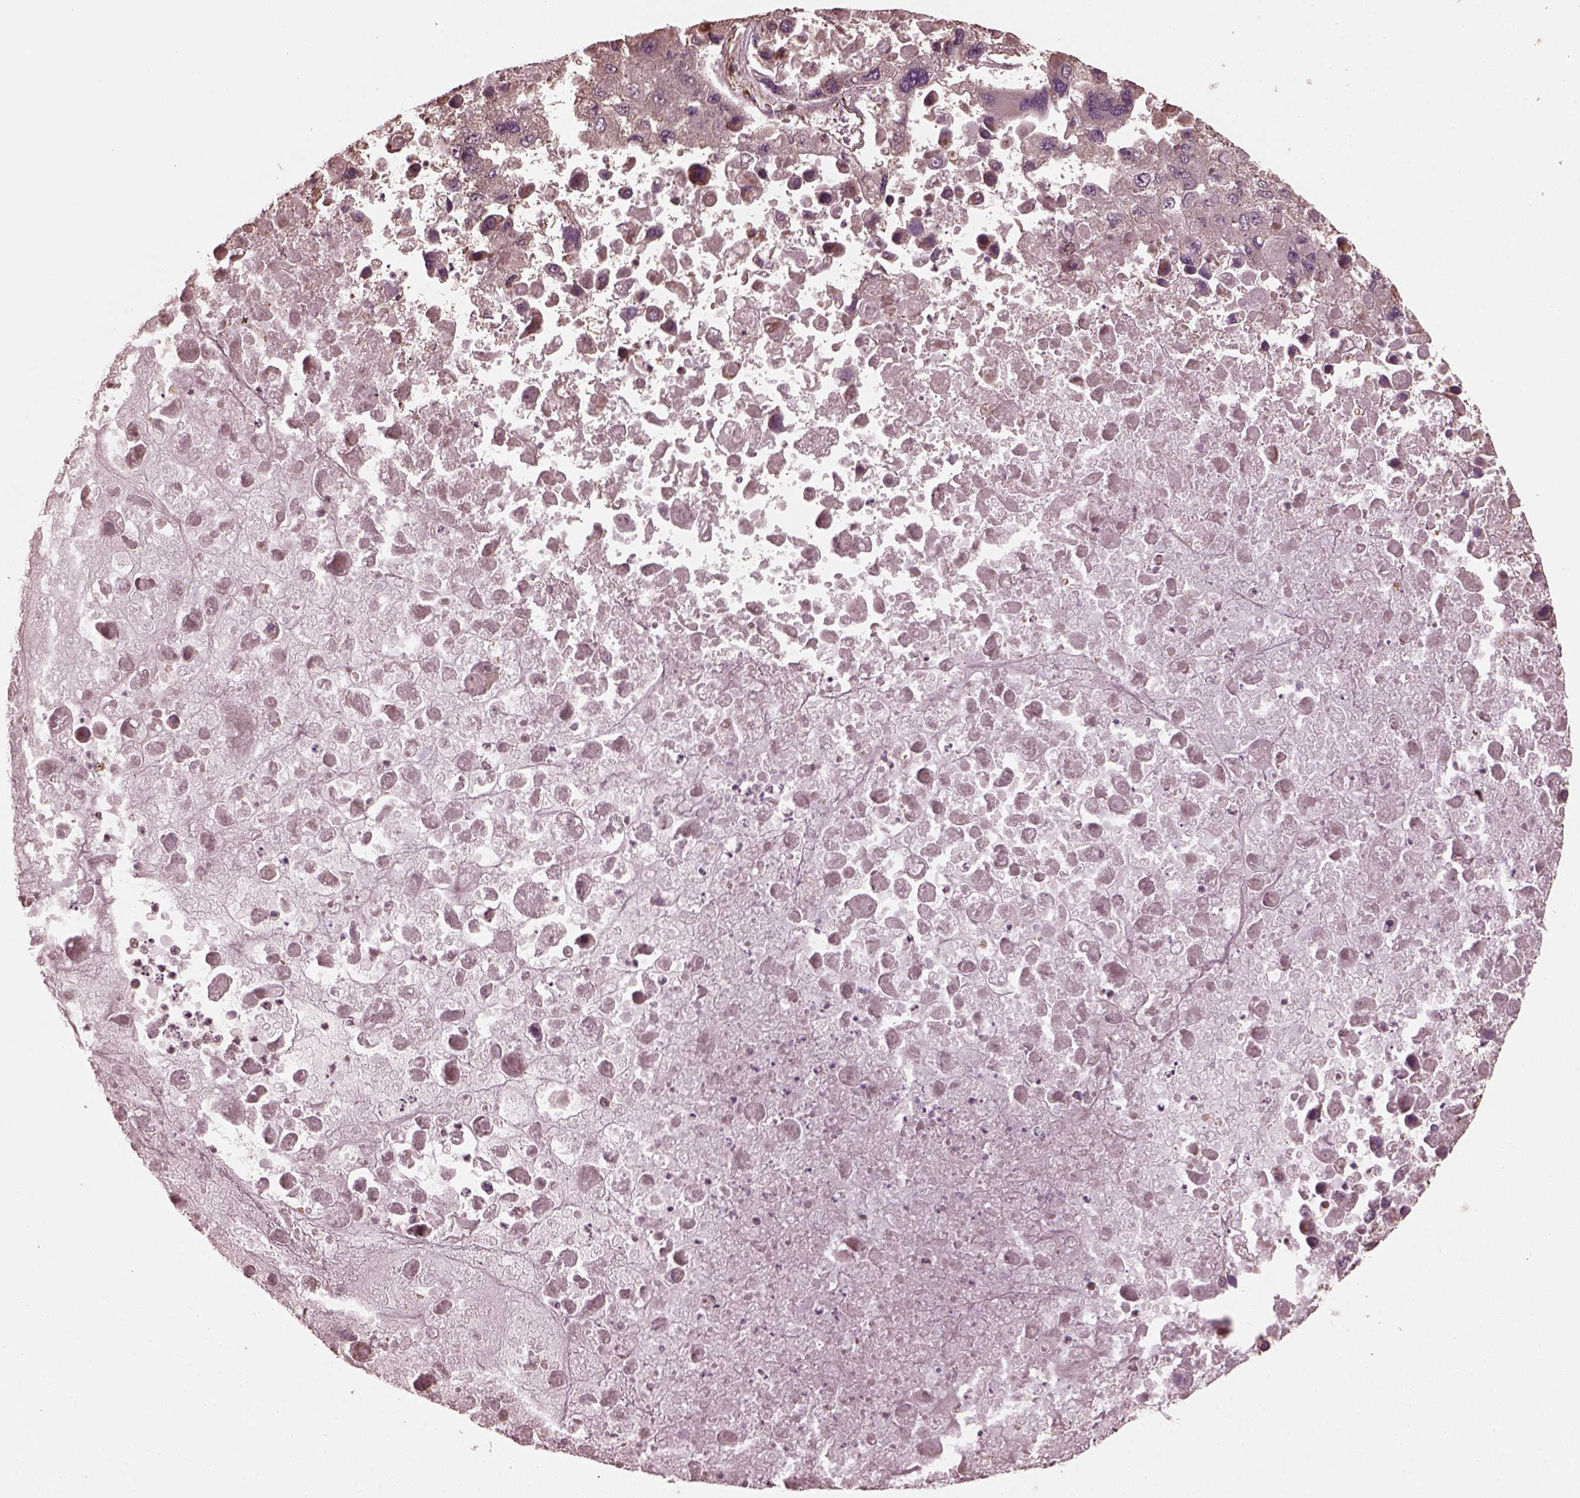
{"staining": {"intensity": "negative", "quantity": "none", "location": "none"}, "tissue": "liver cancer", "cell_type": "Tumor cells", "image_type": "cancer", "snomed": [{"axis": "morphology", "description": "Carcinoma, Hepatocellular, NOS"}, {"axis": "topography", "description": "Liver"}], "caption": "Liver cancer was stained to show a protein in brown. There is no significant positivity in tumor cells. (DAB immunohistochemistry visualized using brightfield microscopy, high magnification).", "gene": "GTPBP1", "patient": {"sex": "female", "age": 41}}